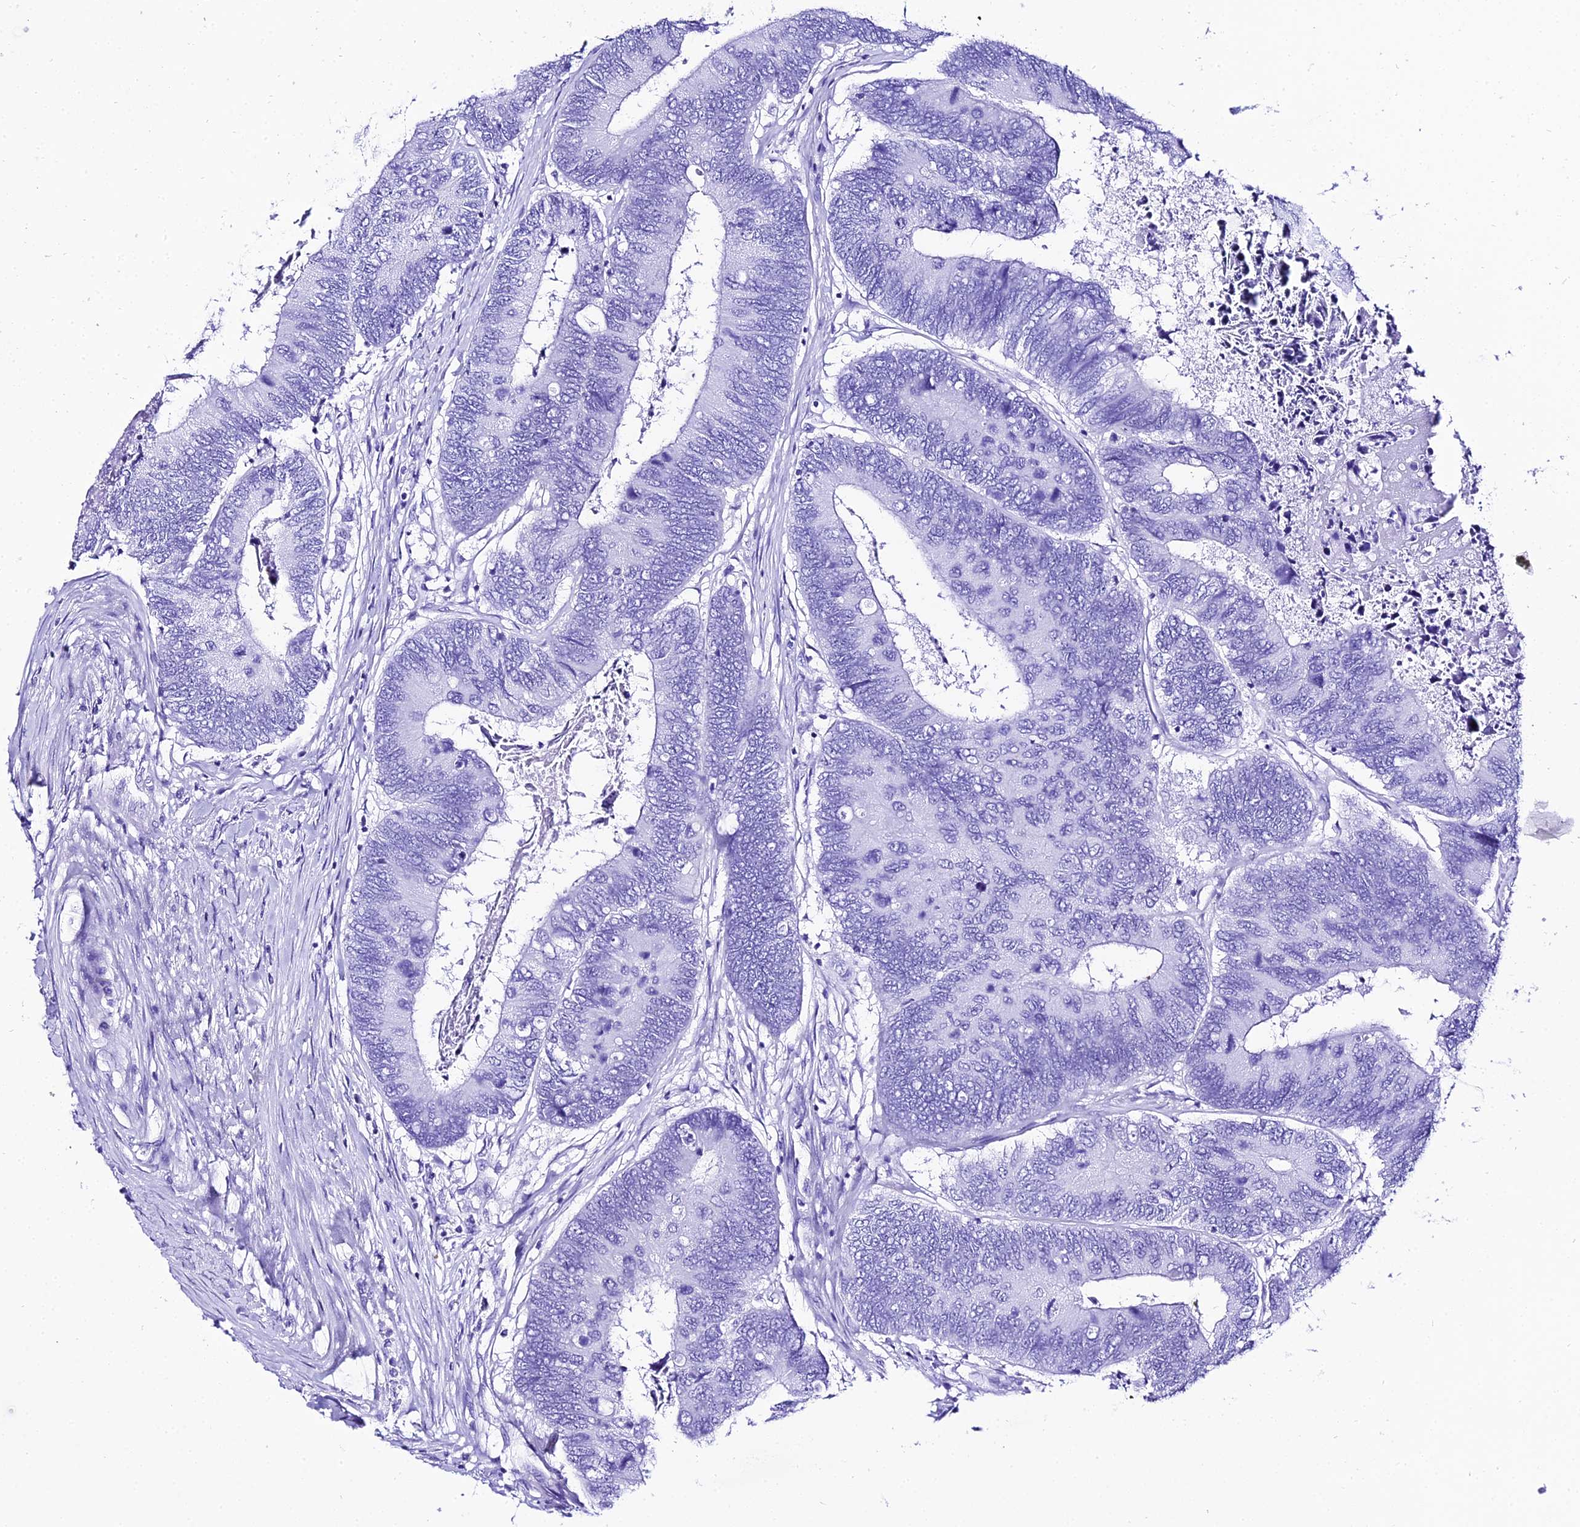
{"staining": {"intensity": "negative", "quantity": "none", "location": "none"}, "tissue": "colorectal cancer", "cell_type": "Tumor cells", "image_type": "cancer", "snomed": [{"axis": "morphology", "description": "Adenocarcinoma, NOS"}, {"axis": "topography", "description": "Colon"}], "caption": "Immunohistochemistry histopathology image of human colorectal cancer stained for a protein (brown), which reveals no expression in tumor cells.", "gene": "TRMT44", "patient": {"sex": "female", "age": 67}}